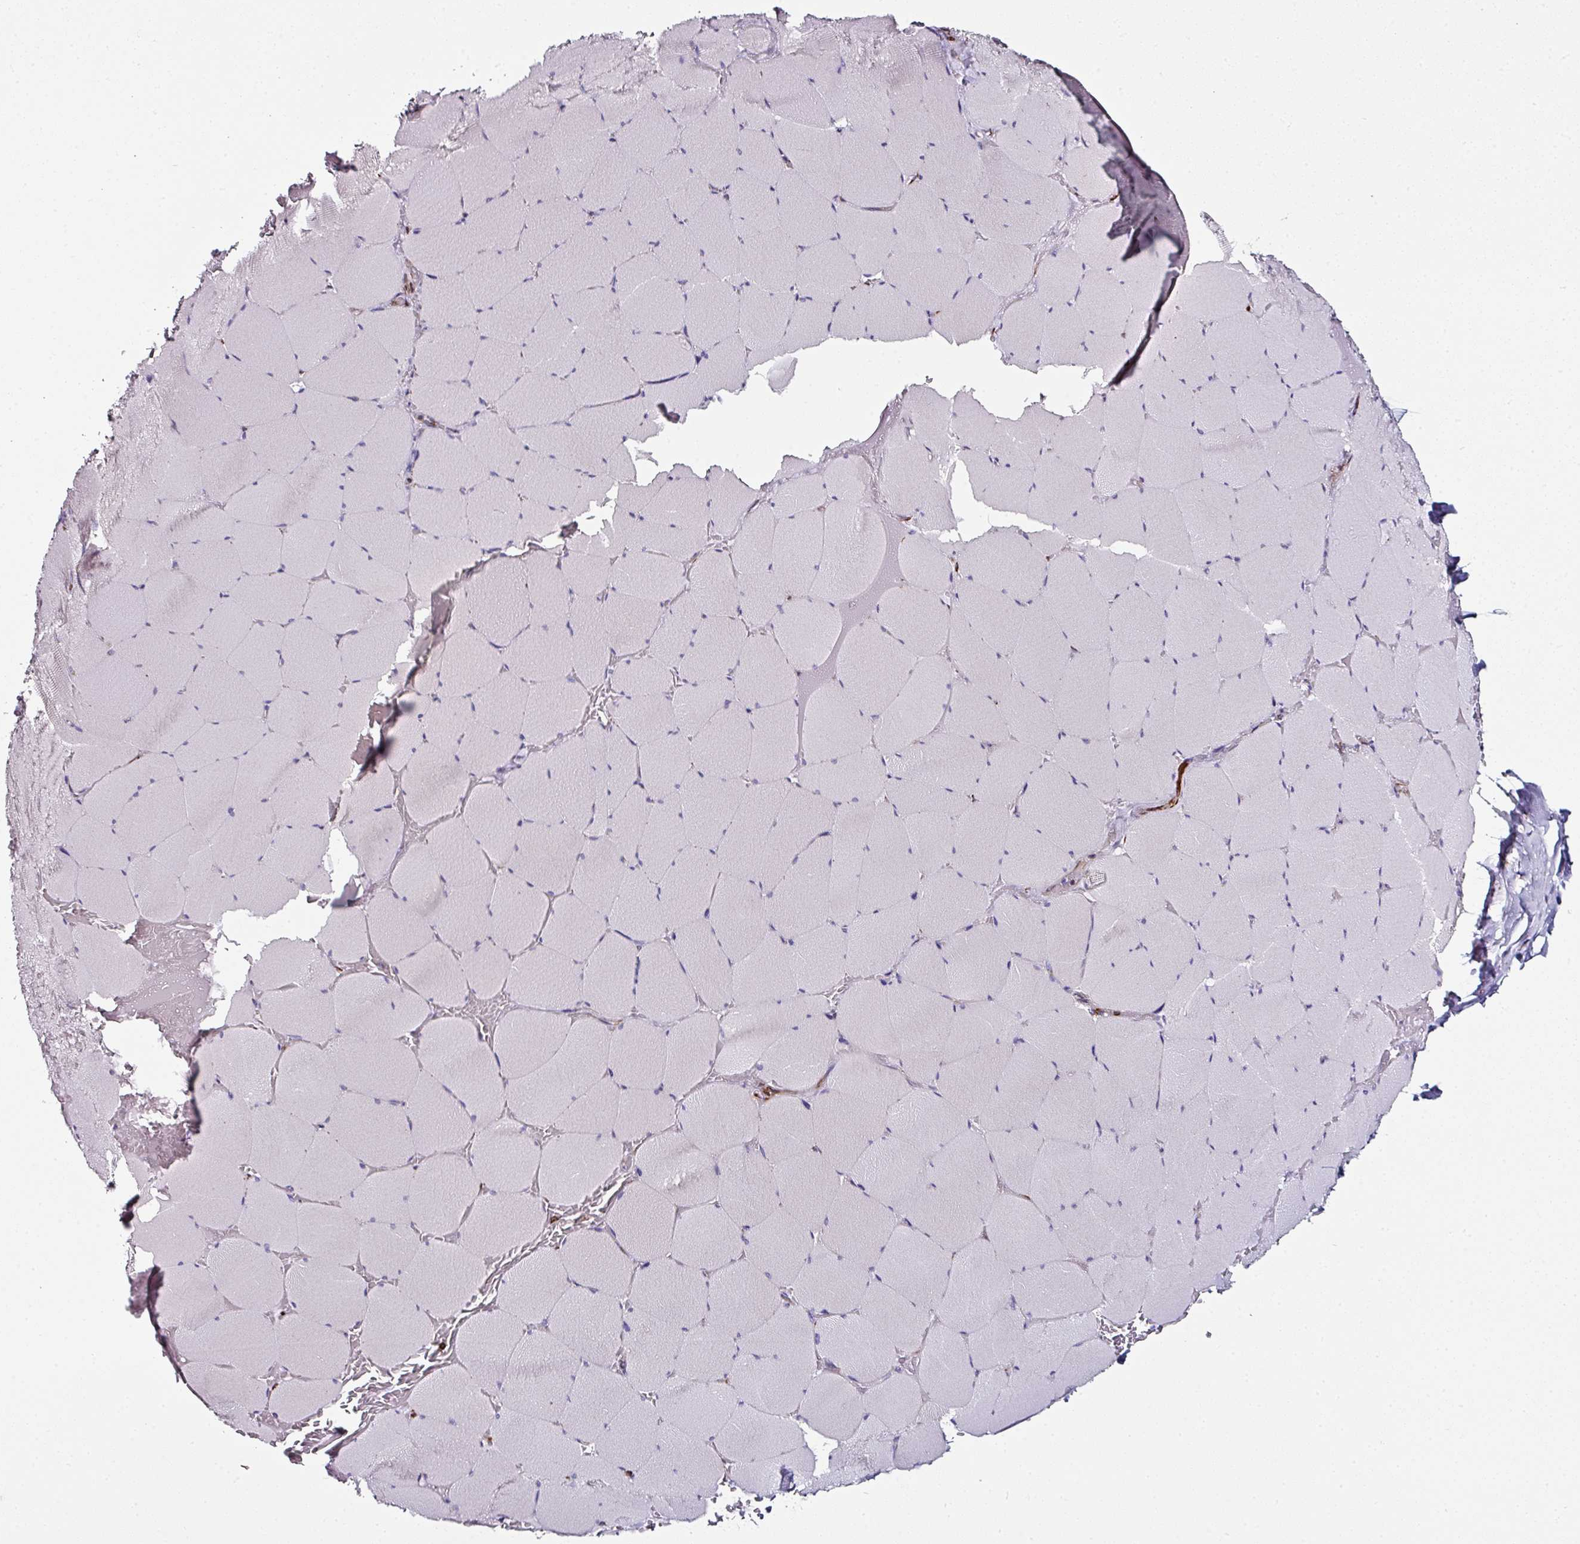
{"staining": {"intensity": "negative", "quantity": "none", "location": "none"}, "tissue": "skeletal muscle", "cell_type": "Myocytes", "image_type": "normal", "snomed": [{"axis": "morphology", "description": "Normal tissue, NOS"}, {"axis": "topography", "description": "Skeletal muscle"}, {"axis": "topography", "description": "Head-Neck"}], "caption": "Skeletal muscle stained for a protein using IHC shows no positivity myocytes.", "gene": "TMPRSS9", "patient": {"sex": "male", "age": 66}}